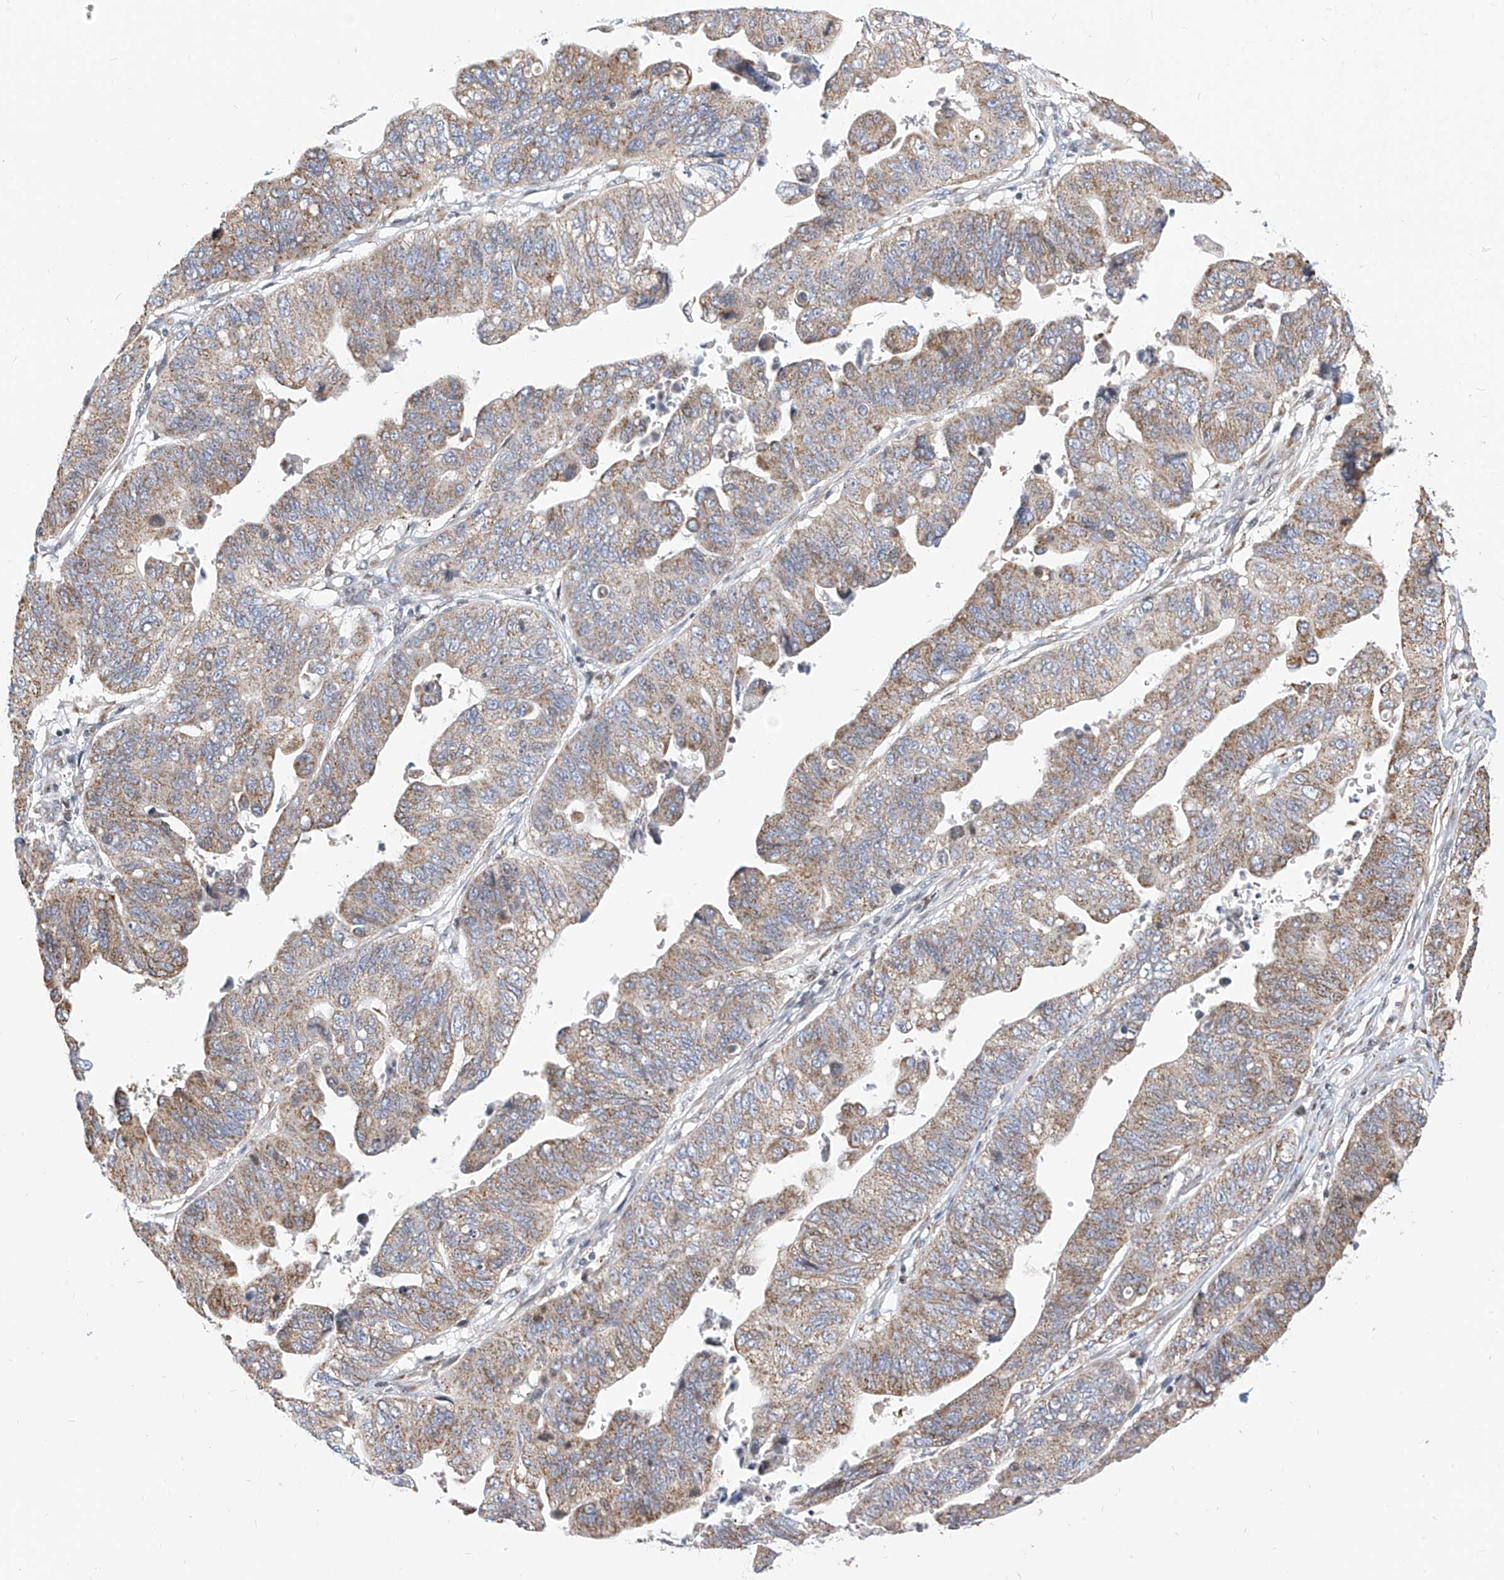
{"staining": {"intensity": "moderate", "quantity": ">75%", "location": "cytoplasmic/membranous"}, "tissue": "stomach cancer", "cell_type": "Tumor cells", "image_type": "cancer", "snomed": [{"axis": "morphology", "description": "Adenocarcinoma, NOS"}, {"axis": "topography", "description": "Stomach"}], "caption": "Protein expression analysis of human adenocarcinoma (stomach) reveals moderate cytoplasmic/membranous positivity in approximately >75% of tumor cells.", "gene": "TTLL8", "patient": {"sex": "male", "age": 59}}